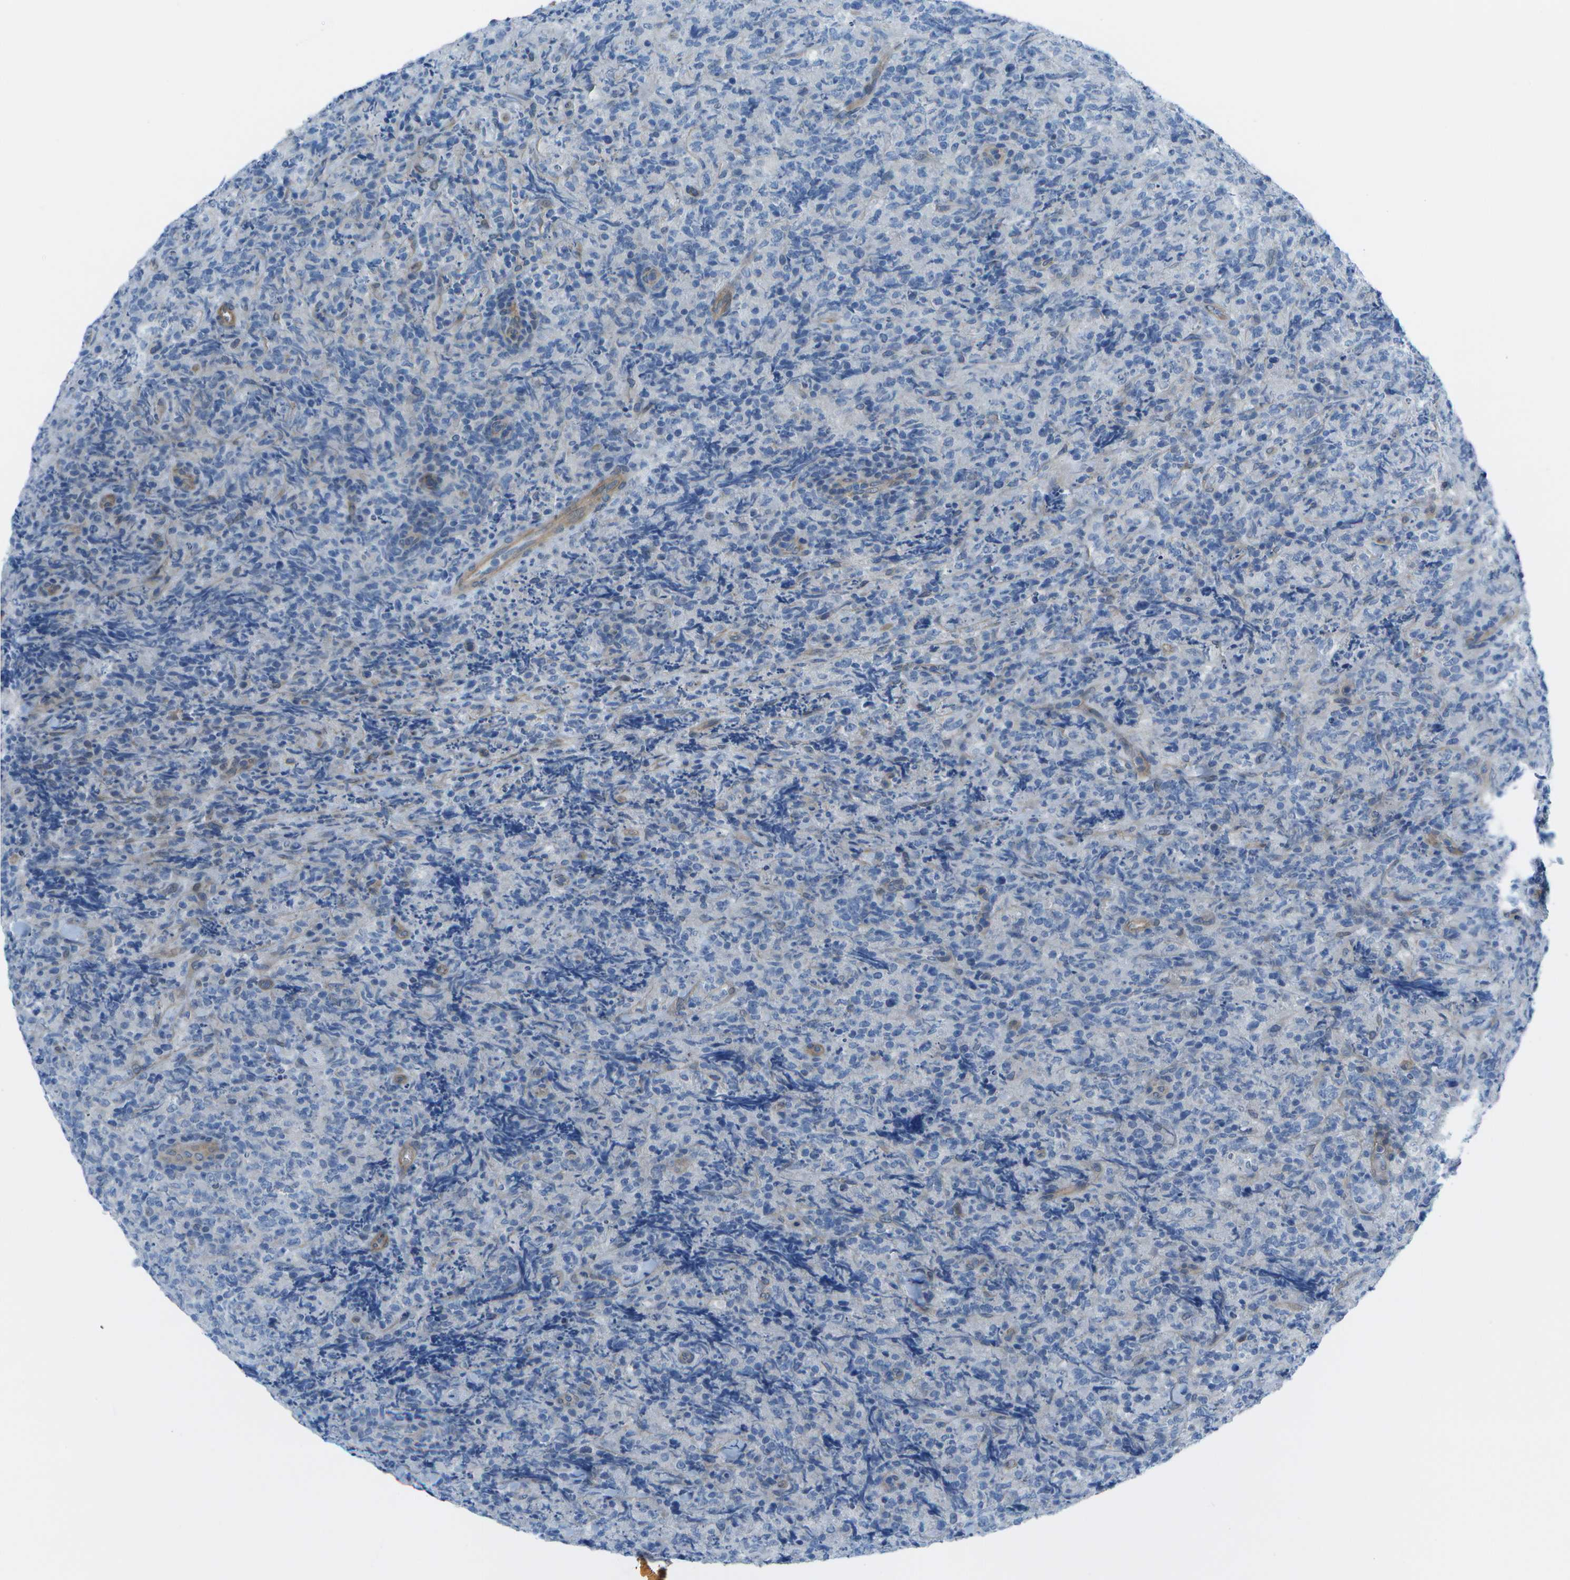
{"staining": {"intensity": "negative", "quantity": "none", "location": "none"}, "tissue": "lymphoma", "cell_type": "Tumor cells", "image_type": "cancer", "snomed": [{"axis": "morphology", "description": "Malignant lymphoma, non-Hodgkin's type, High grade"}, {"axis": "topography", "description": "Tonsil"}], "caption": "IHC of human lymphoma exhibits no staining in tumor cells. (DAB immunohistochemistry (IHC) visualized using brightfield microscopy, high magnification).", "gene": "SORBS3", "patient": {"sex": "female", "age": 36}}